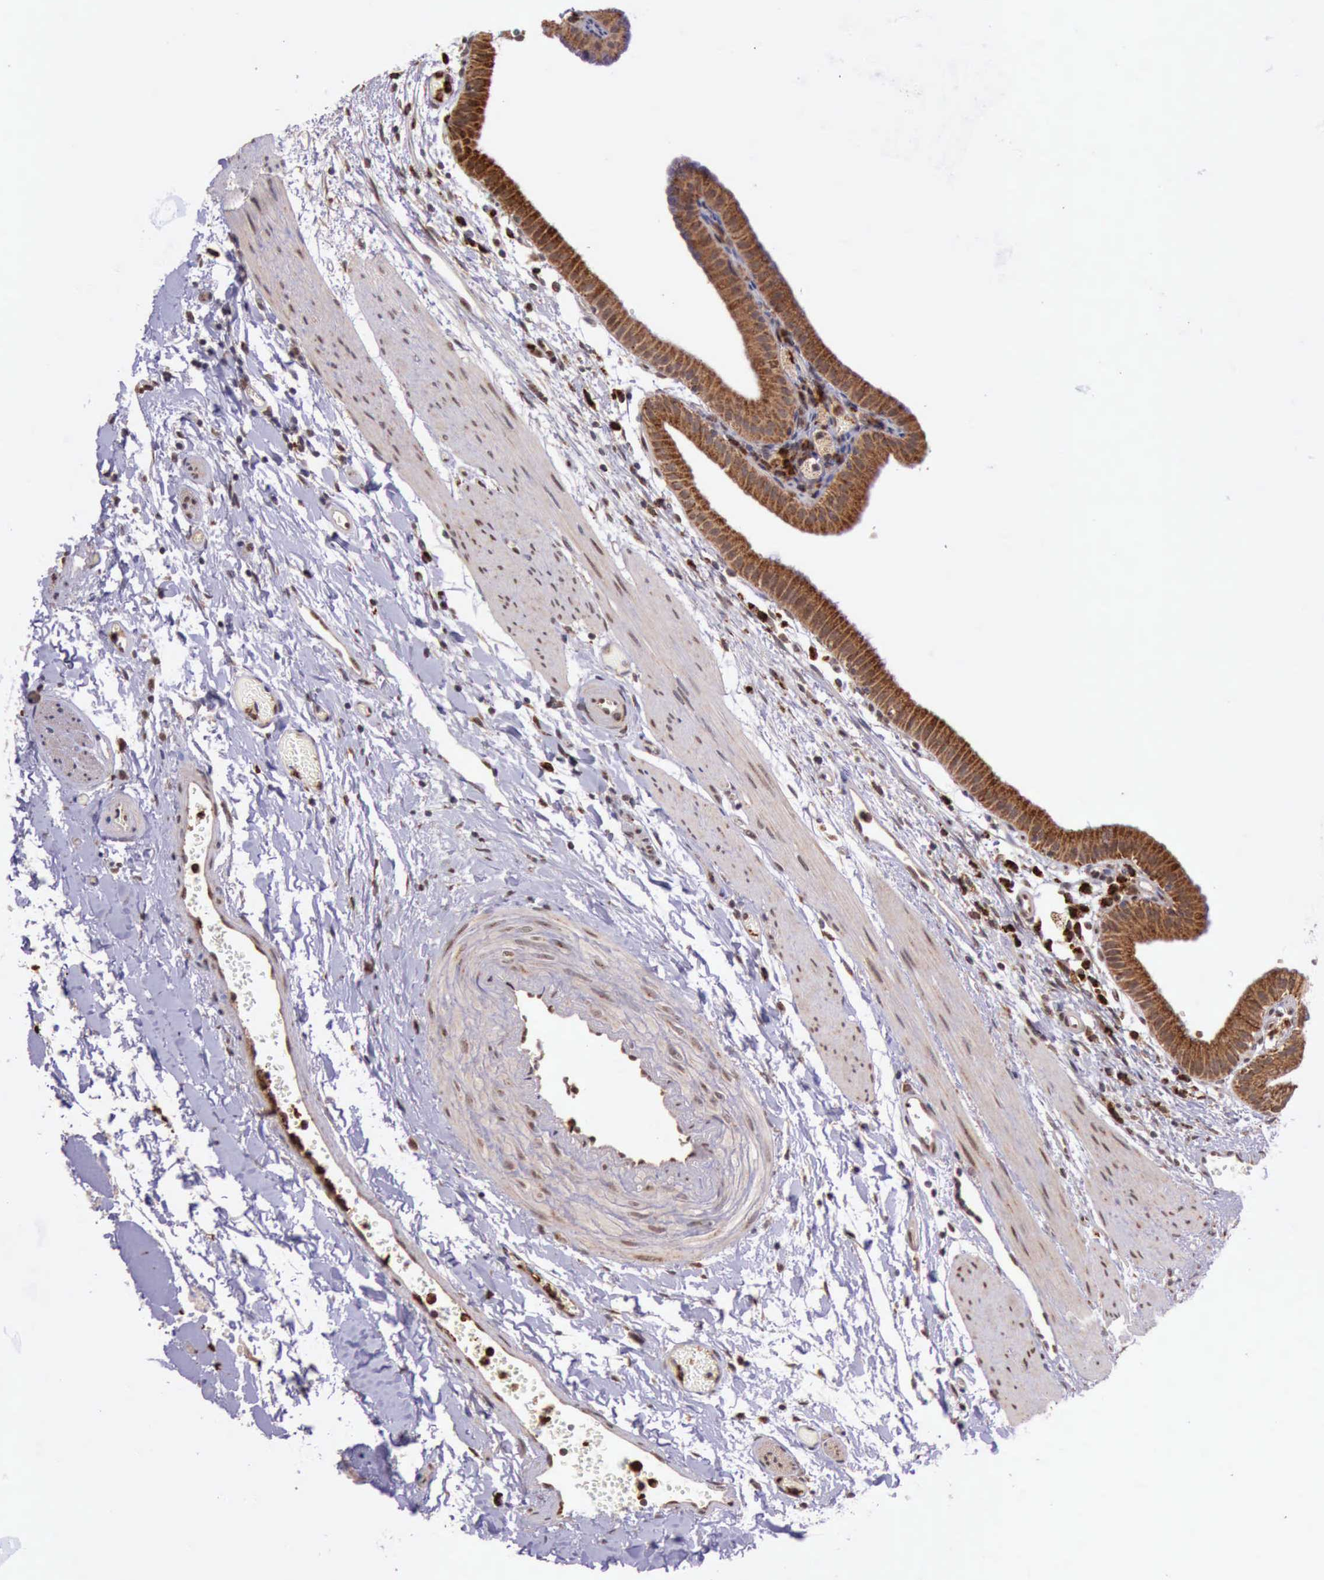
{"staining": {"intensity": "strong", "quantity": ">75%", "location": "cytoplasmic/membranous"}, "tissue": "gallbladder", "cell_type": "Glandular cells", "image_type": "normal", "snomed": [{"axis": "morphology", "description": "Normal tissue, NOS"}, {"axis": "topography", "description": "Gallbladder"}], "caption": "This is a micrograph of immunohistochemistry staining of benign gallbladder, which shows strong expression in the cytoplasmic/membranous of glandular cells.", "gene": "ARMCX3", "patient": {"sex": "female", "age": 48}}